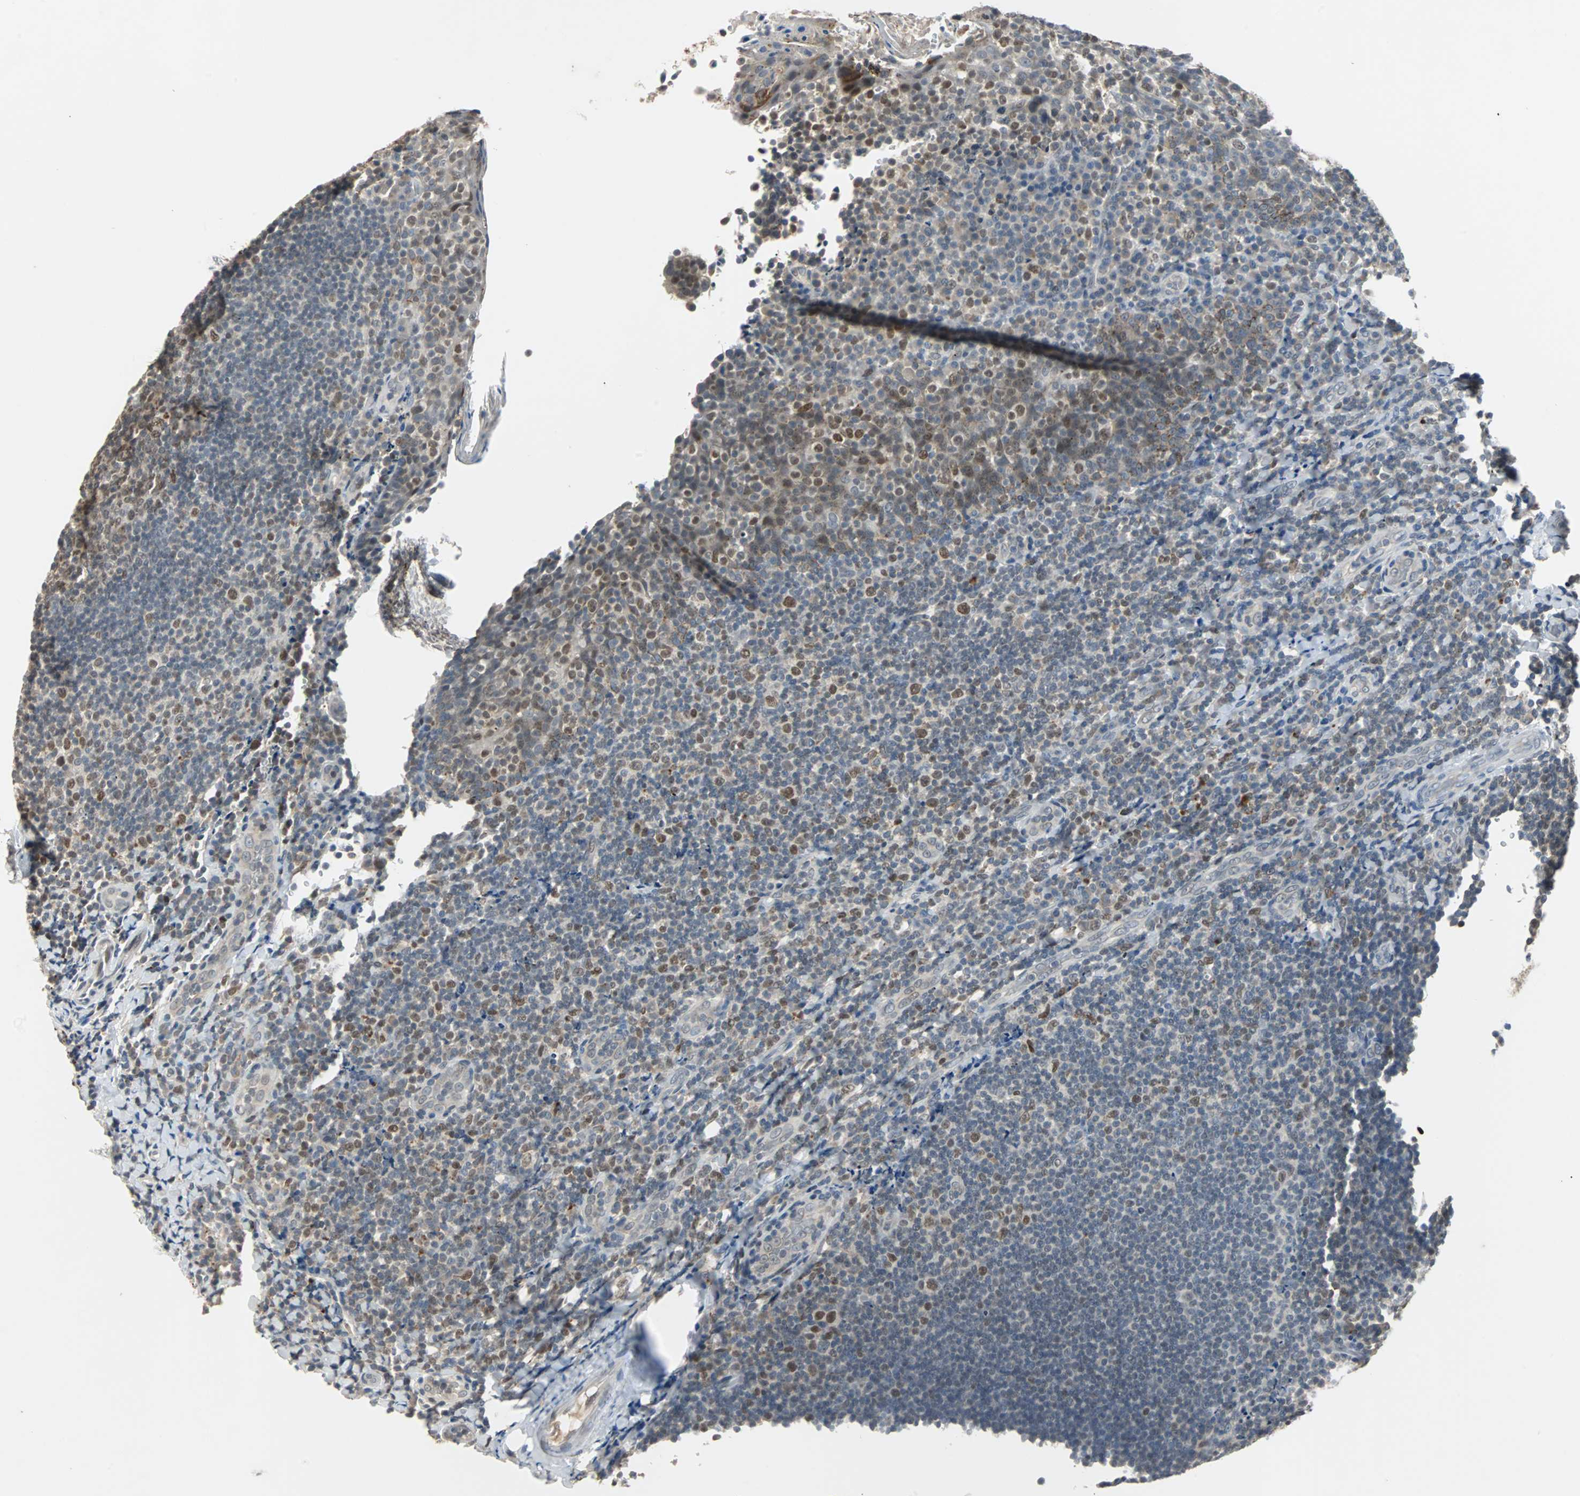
{"staining": {"intensity": "strong", "quantity": ">75%", "location": "nuclear"}, "tissue": "tonsil", "cell_type": "Germinal center cells", "image_type": "normal", "snomed": [{"axis": "morphology", "description": "Normal tissue, NOS"}, {"axis": "topography", "description": "Tonsil"}], "caption": "Strong nuclear positivity is present in approximately >75% of germinal center cells in benign tonsil. Immunohistochemistry stains the protein of interest in brown and the nuclei are stained blue.", "gene": "HLX", "patient": {"sex": "male", "age": 17}}